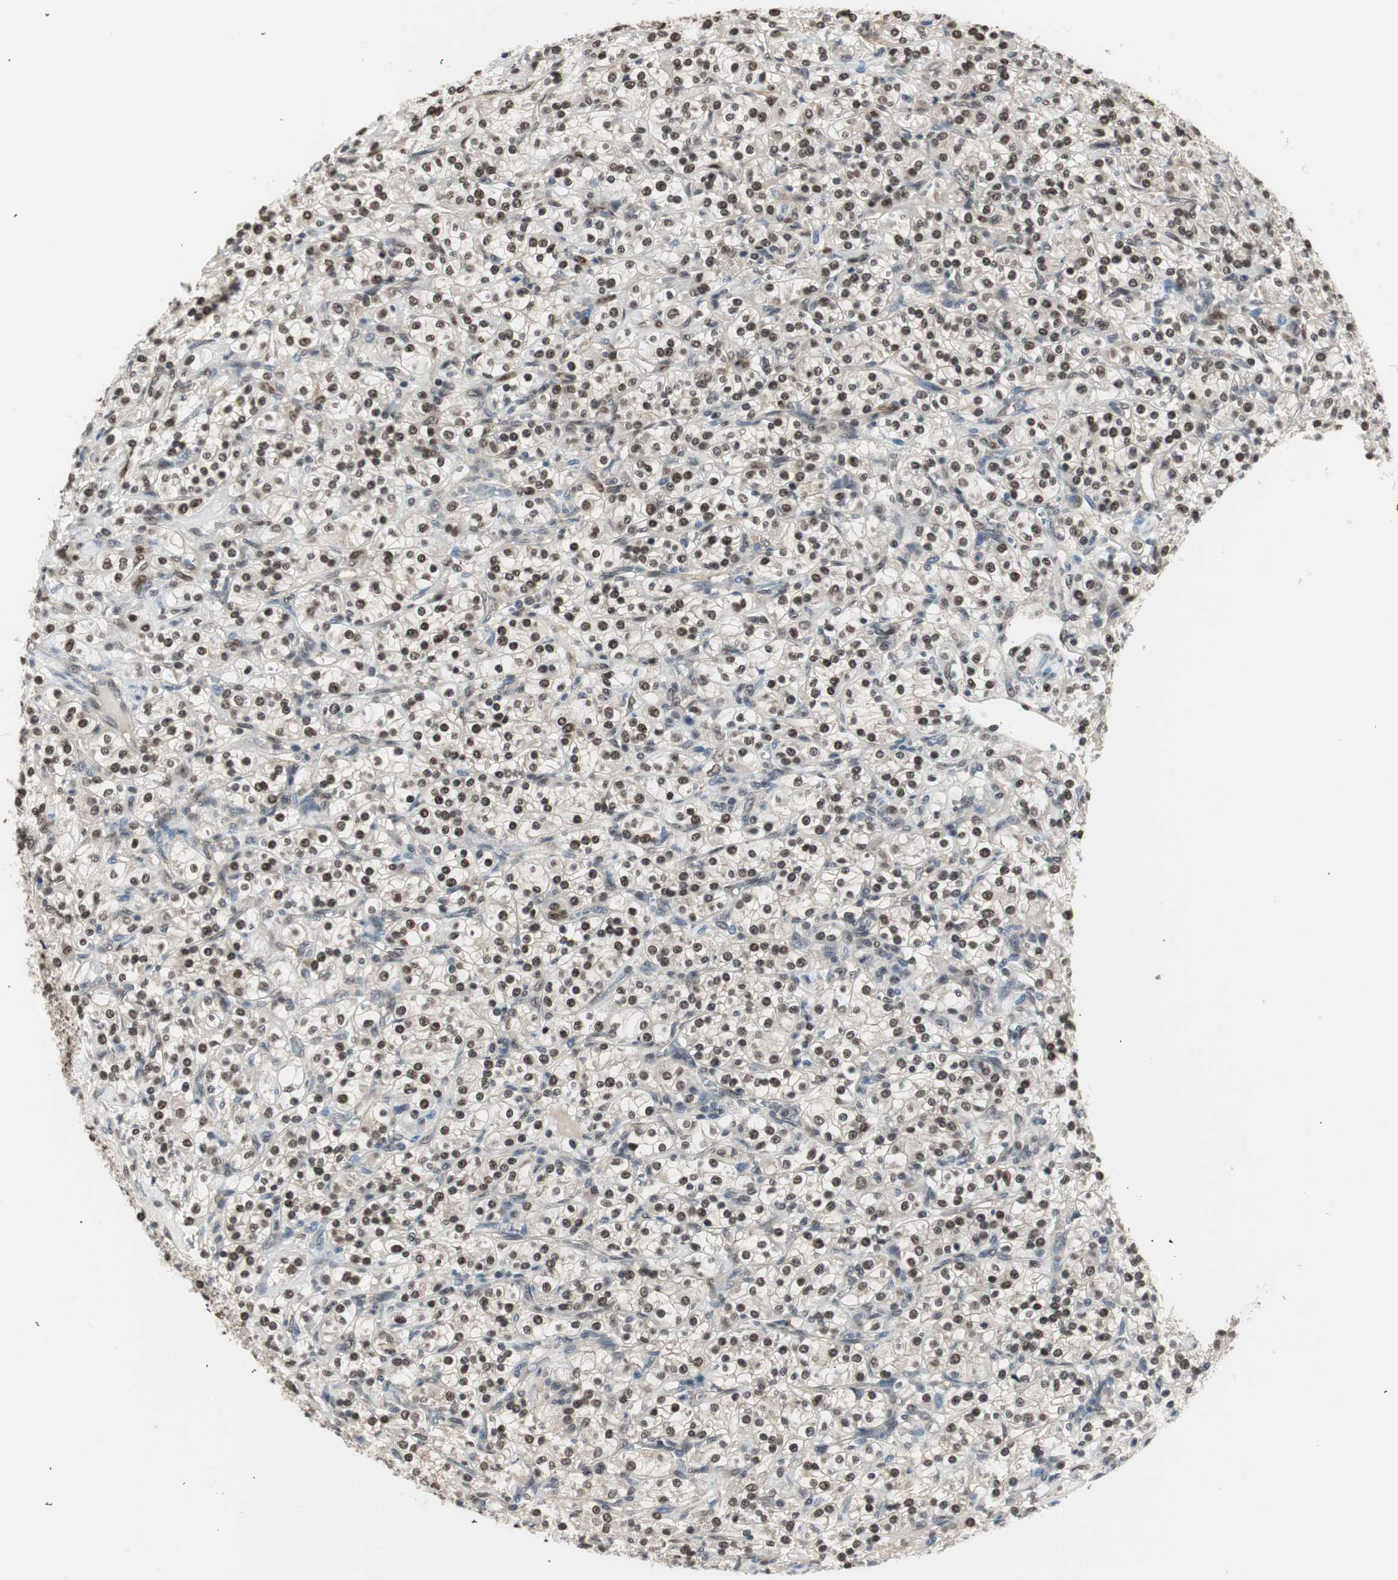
{"staining": {"intensity": "moderate", "quantity": ">75%", "location": "nuclear"}, "tissue": "renal cancer", "cell_type": "Tumor cells", "image_type": "cancer", "snomed": [{"axis": "morphology", "description": "Adenocarcinoma, NOS"}, {"axis": "topography", "description": "Kidney"}], "caption": "This histopathology image exhibits renal adenocarcinoma stained with immunohistochemistry to label a protein in brown. The nuclear of tumor cells show moderate positivity for the protein. Nuclei are counter-stained blue.", "gene": "LONP2", "patient": {"sex": "male", "age": 77}}